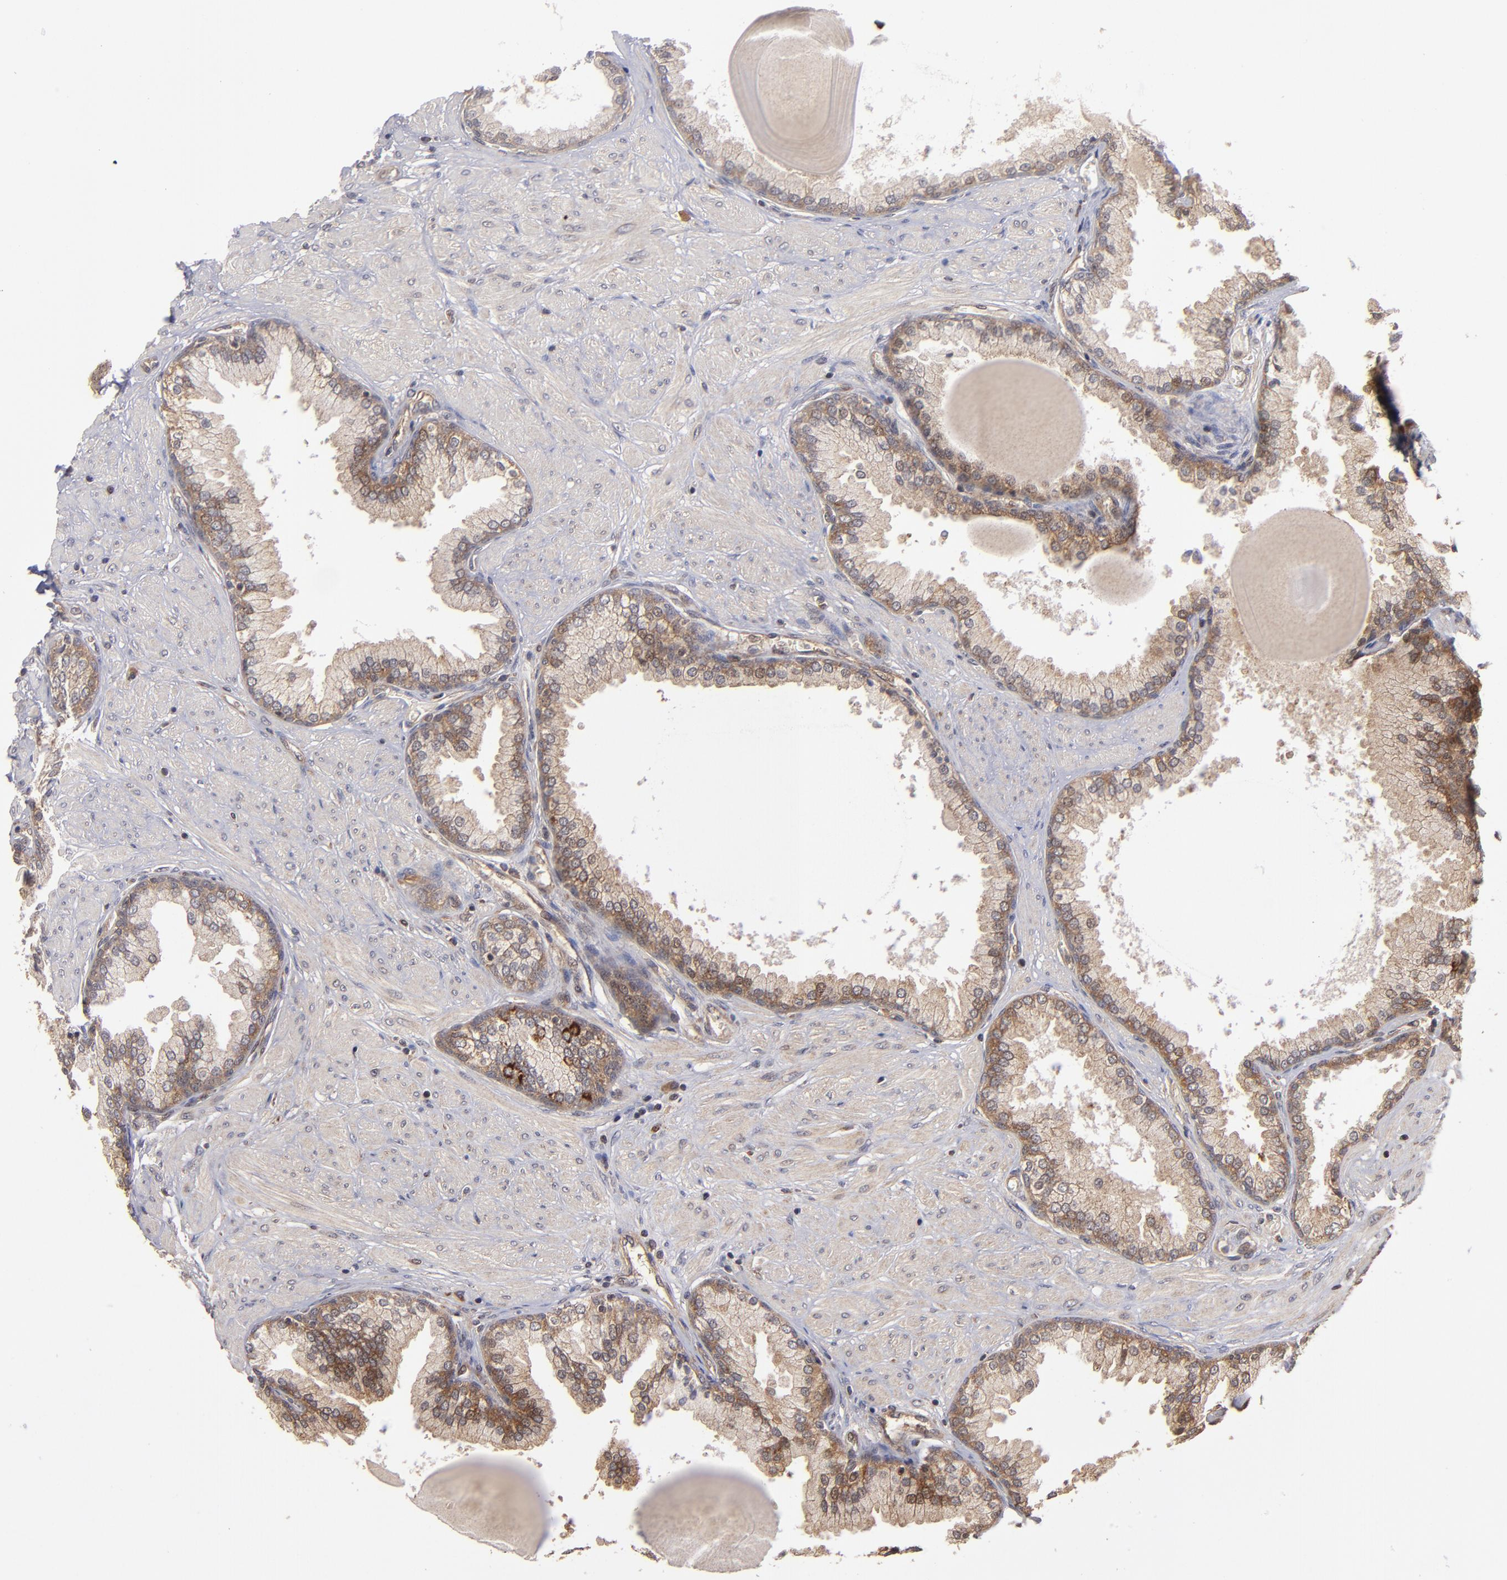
{"staining": {"intensity": "moderate", "quantity": ">75%", "location": "cytoplasmic/membranous"}, "tissue": "prostate", "cell_type": "Glandular cells", "image_type": "normal", "snomed": [{"axis": "morphology", "description": "Normal tissue, NOS"}, {"axis": "topography", "description": "Prostate"}], "caption": "IHC staining of normal prostate, which shows medium levels of moderate cytoplasmic/membranous staining in about >75% of glandular cells indicating moderate cytoplasmic/membranous protein positivity. The staining was performed using DAB (brown) for protein detection and nuclei were counterstained in hematoxylin (blue).", "gene": "BDKRB1", "patient": {"sex": "male", "age": 51}}